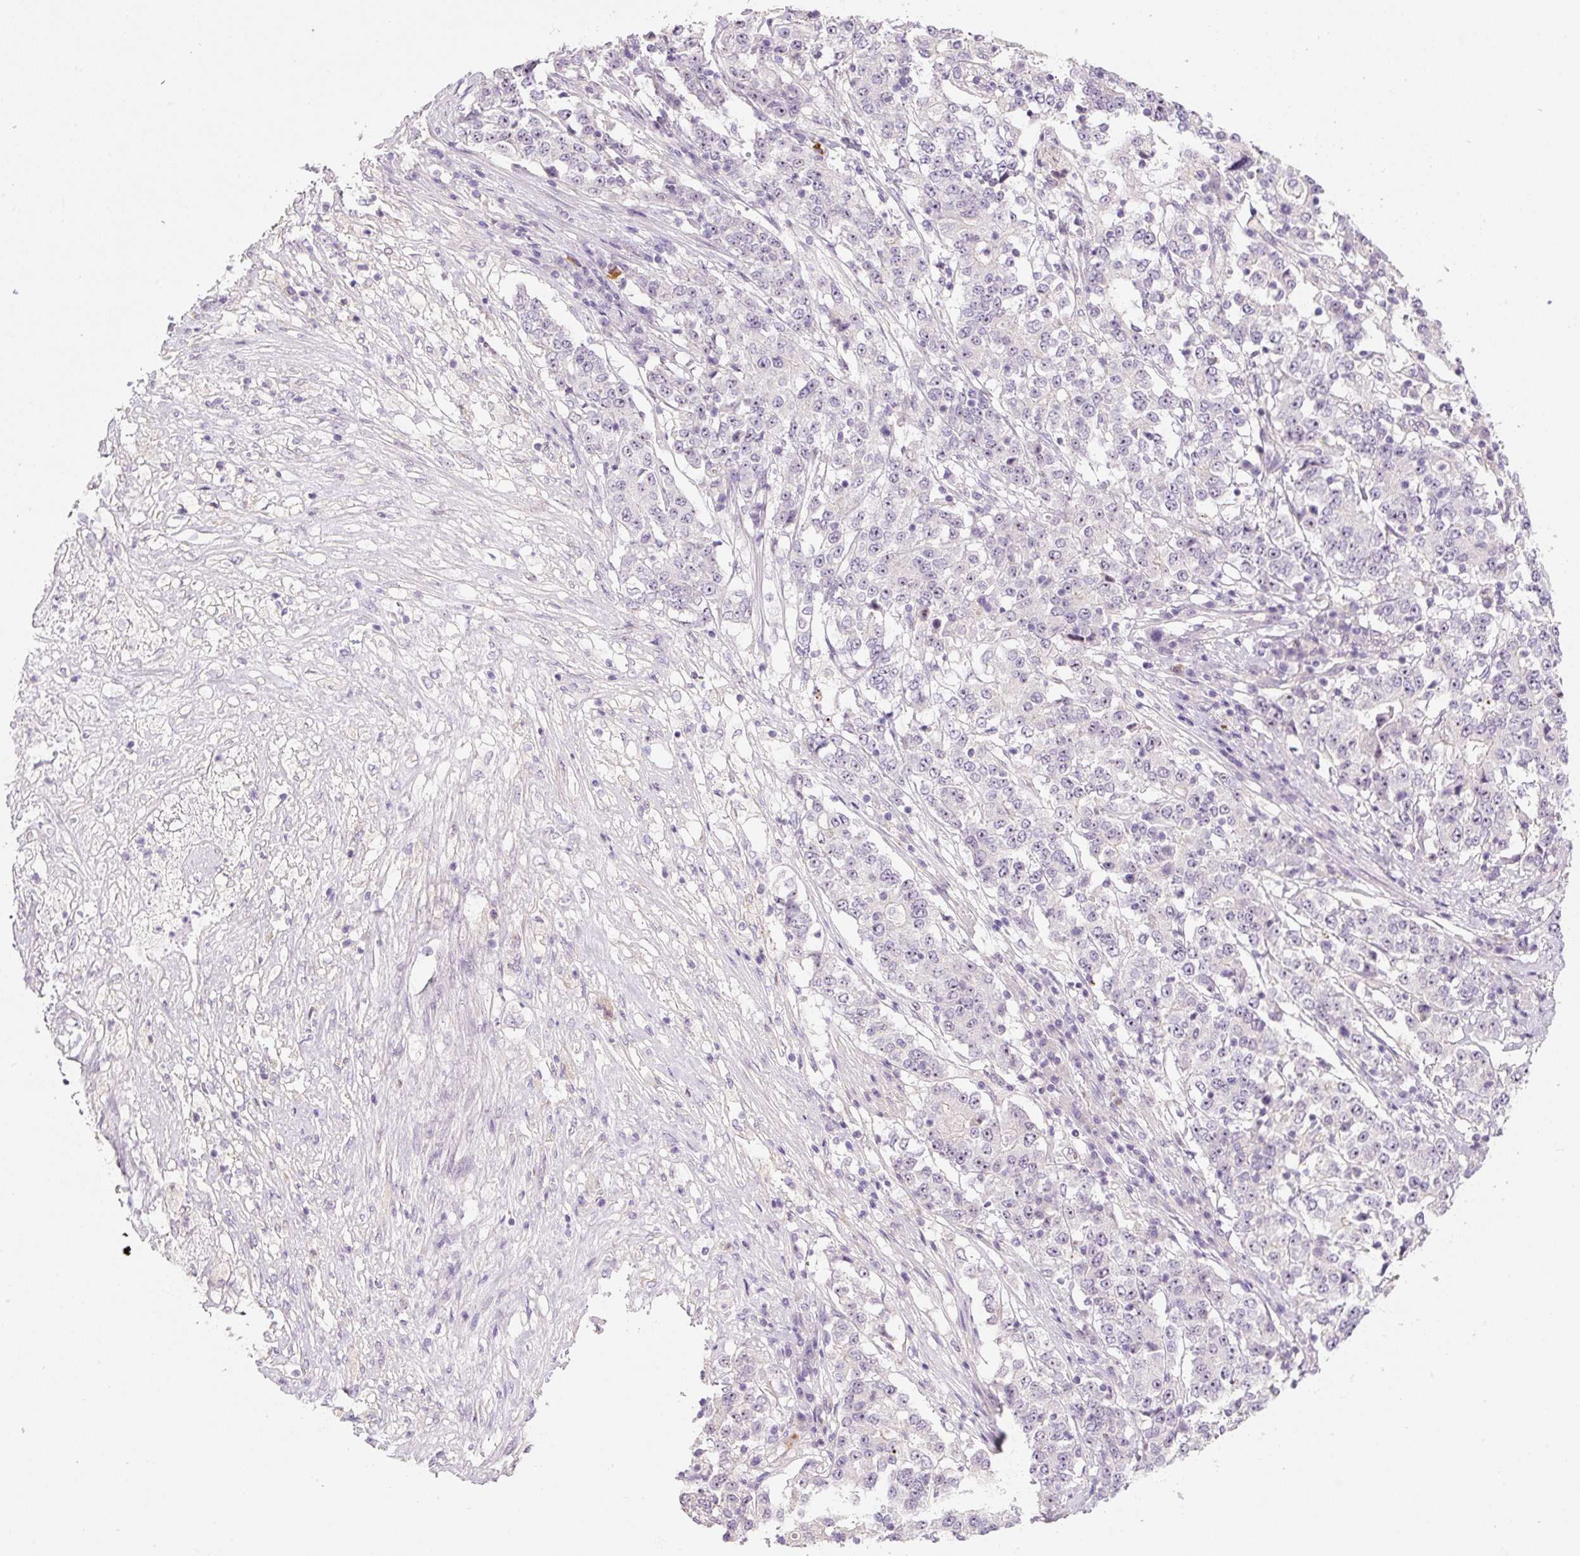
{"staining": {"intensity": "negative", "quantity": "none", "location": "none"}, "tissue": "stomach cancer", "cell_type": "Tumor cells", "image_type": "cancer", "snomed": [{"axis": "morphology", "description": "Adenocarcinoma, NOS"}, {"axis": "topography", "description": "Stomach"}], "caption": "Stomach cancer was stained to show a protein in brown. There is no significant staining in tumor cells. (DAB (3,3'-diaminobenzidine) immunohistochemistry (IHC) with hematoxylin counter stain).", "gene": "TMEM151B", "patient": {"sex": "male", "age": 59}}